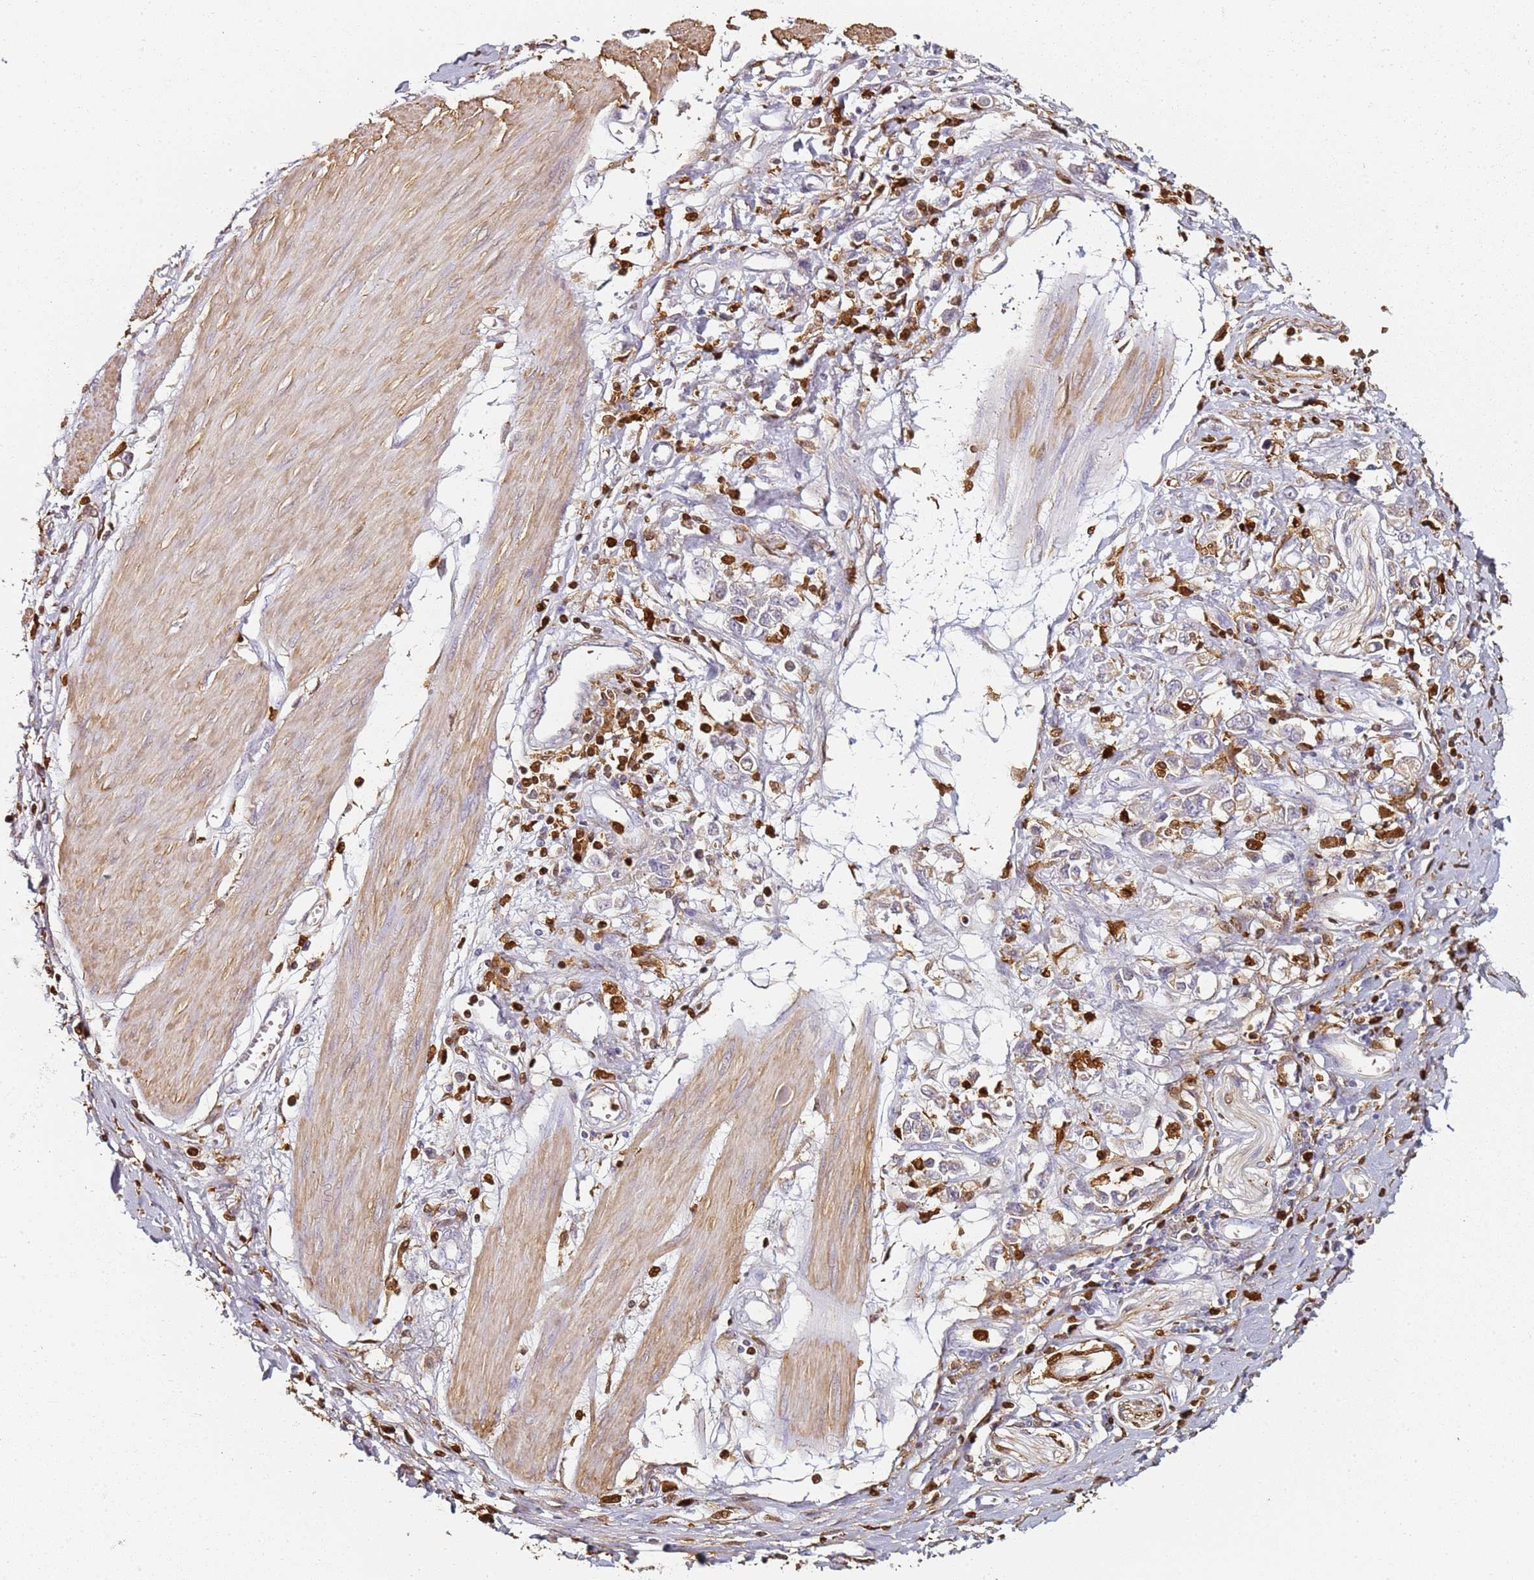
{"staining": {"intensity": "negative", "quantity": "none", "location": "none"}, "tissue": "stomach cancer", "cell_type": "Tumor cells", "image_type": "cancer", "snomed": [{"axis": "morphology", "description": "Adenocarcinoma, NOS"}, {"axis": "topography", "description": "Stomach"}], "caption": "Tumor cells show no significant protein staining in stomach cancer.", "gene": "S100A4", "patient": {"sex": "female", "age": 76}}